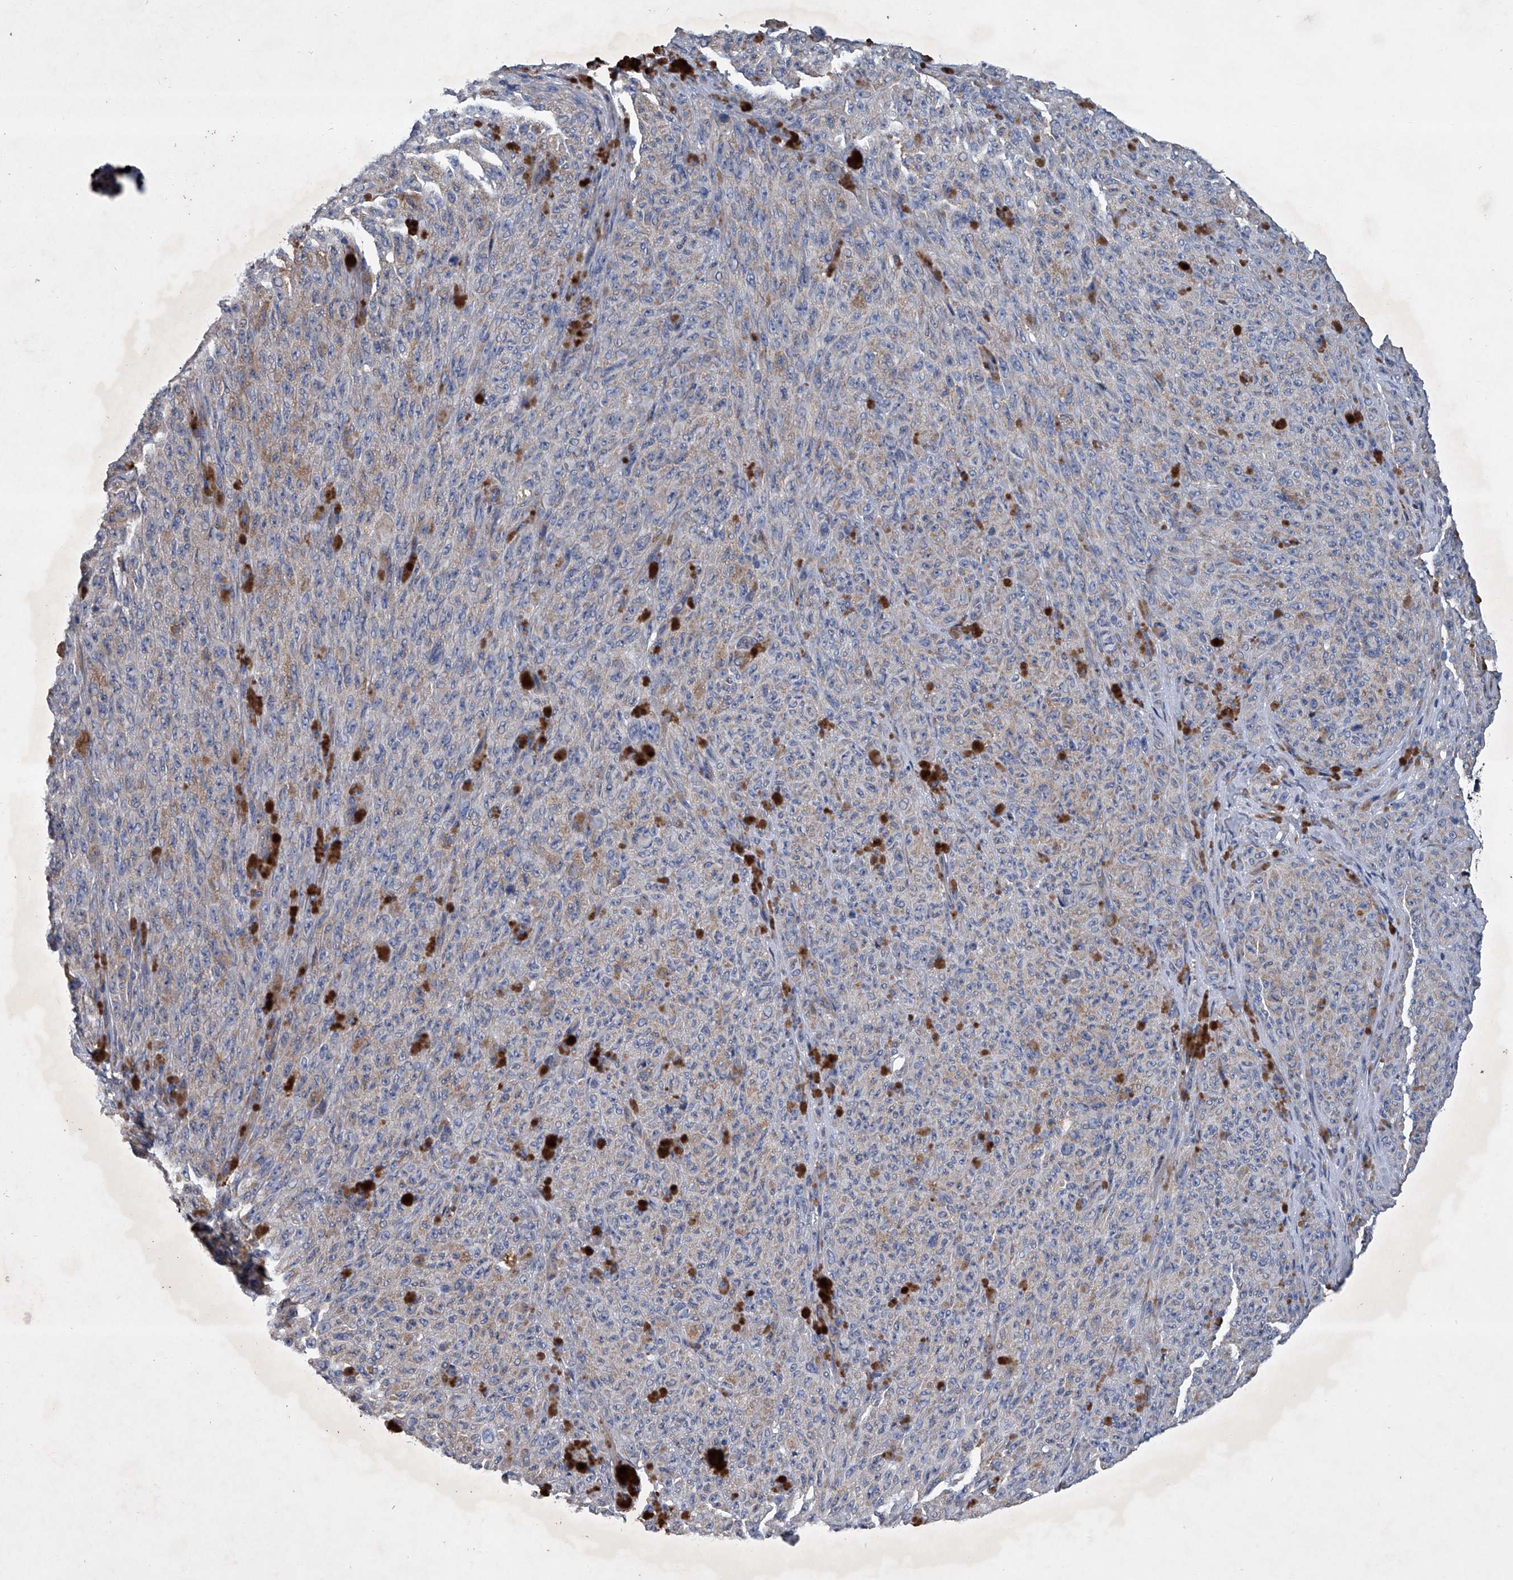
{"staining": {"intensity": "negative", "quantity": "none", "location": "none"}, "tissue": "melanoma", "cell_type": "Tumor cells", "image_type": "cancer", "snomed": [{"axis": "morphology", "description": "Malignant melanoma, NOS"}, {"axis": "topography", "description": "Skin"}], "caption": "Immunohistochemistry (IHC) histopathology image of malignant melanoma stained for a protein (brown), which displays no expression in tumor cells. (DAB immunohistochemistry with hematoxylin counter stain).", "gene": "ABCG1", "patient": {"sex": "female", "age": 82}}